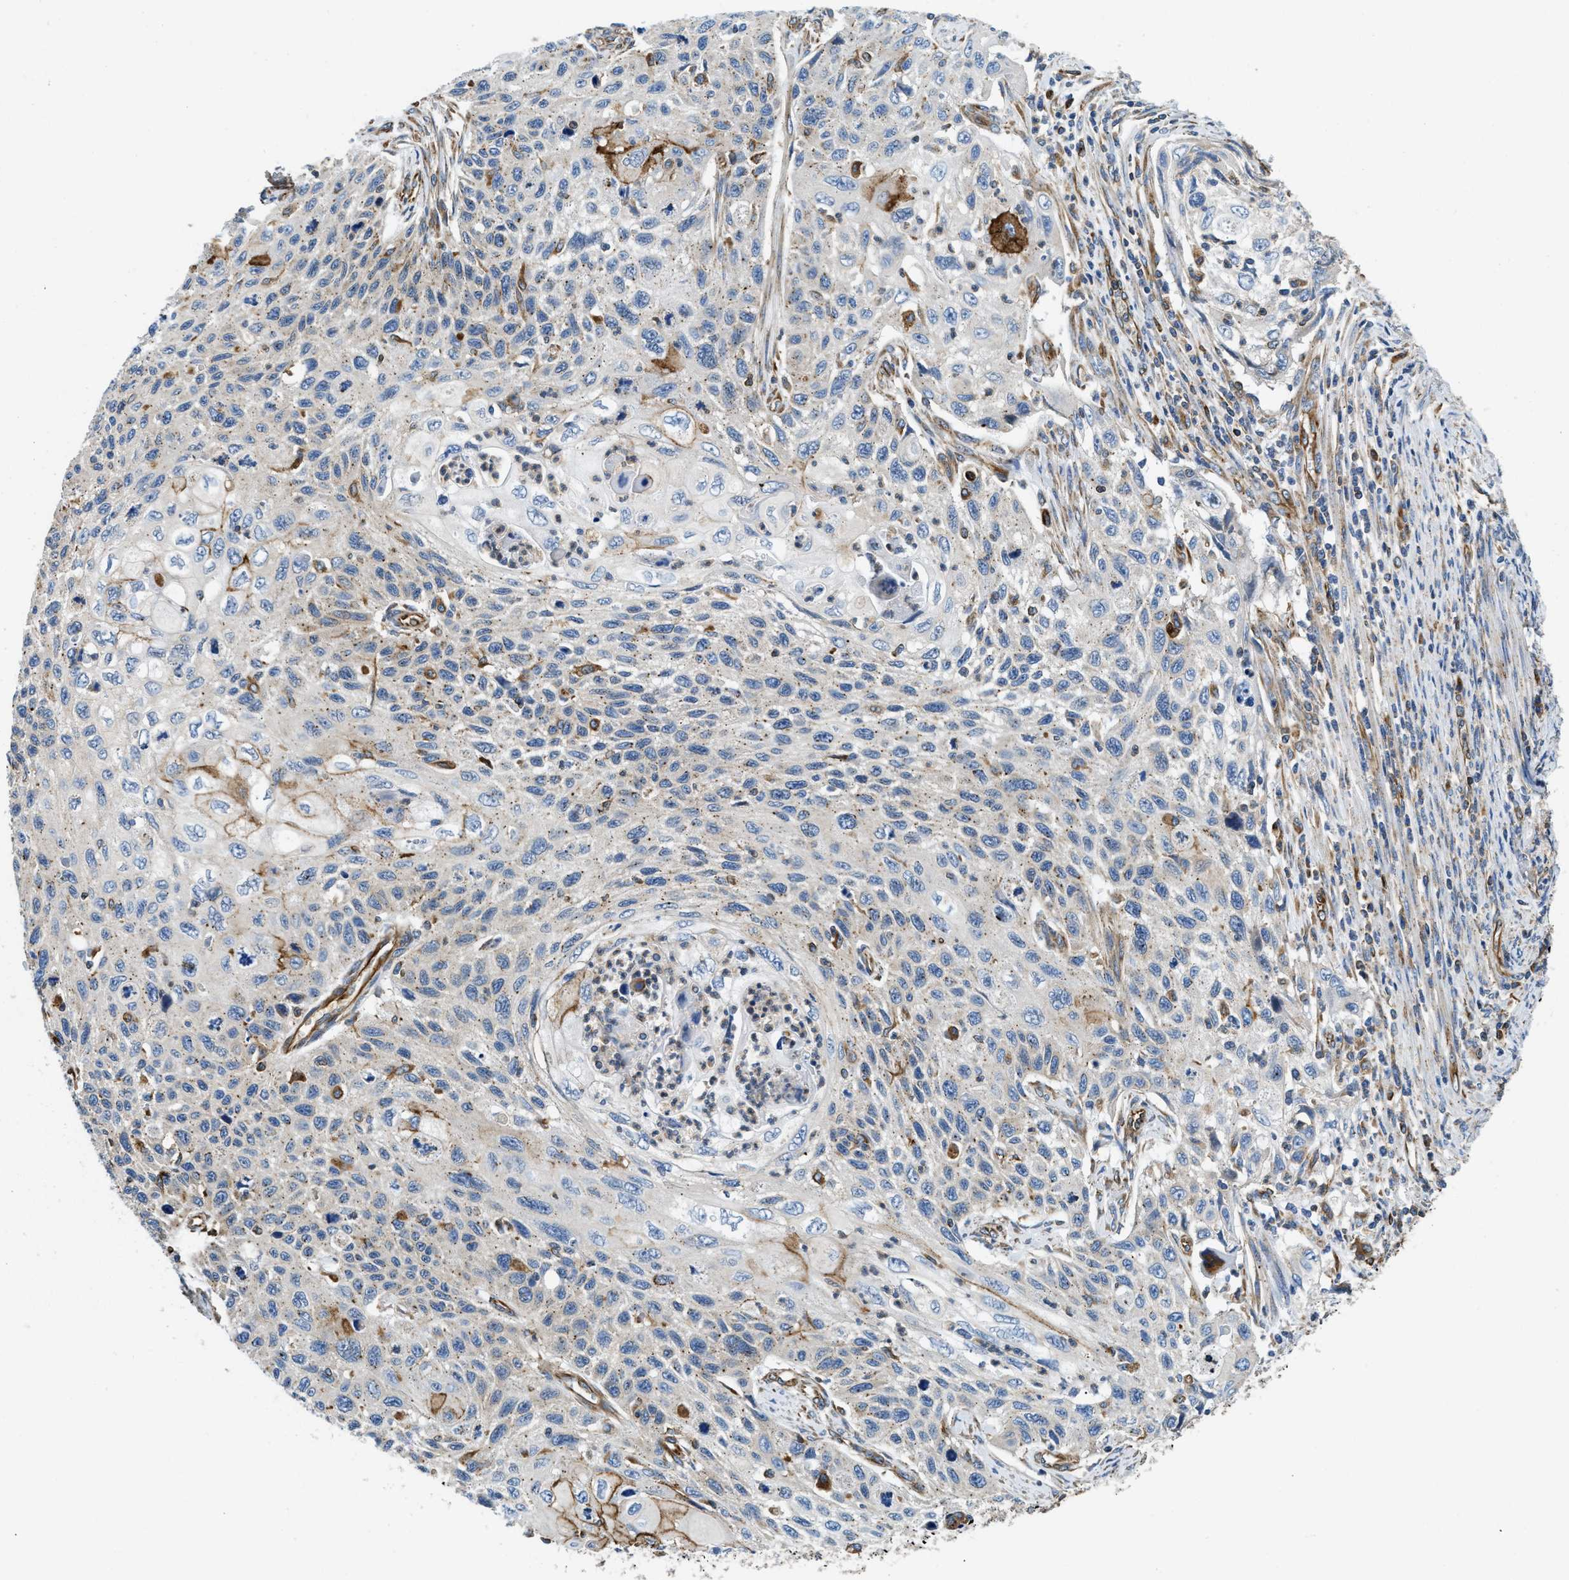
{"staining": {"intensity": "negative", "quantity": "none", "location": "none"}, "tissue": "cervical cancer", "cell_type": "Tumor cells", "image_type": "cancer", "snomed": [{"axis": "morphology", "description": "Squamous cell carcinoma, NOS"}, {"axis": "topography", "description": "Cervix"}], "caption": "A micrograph of human cervical squamous cell carcinoma is negative for staining in tumor cells. (DAB immunohistochemistry (IHC), high magnification).", "gene": "HSD17B12", "patient": {"sex": "female", "age": 70}}